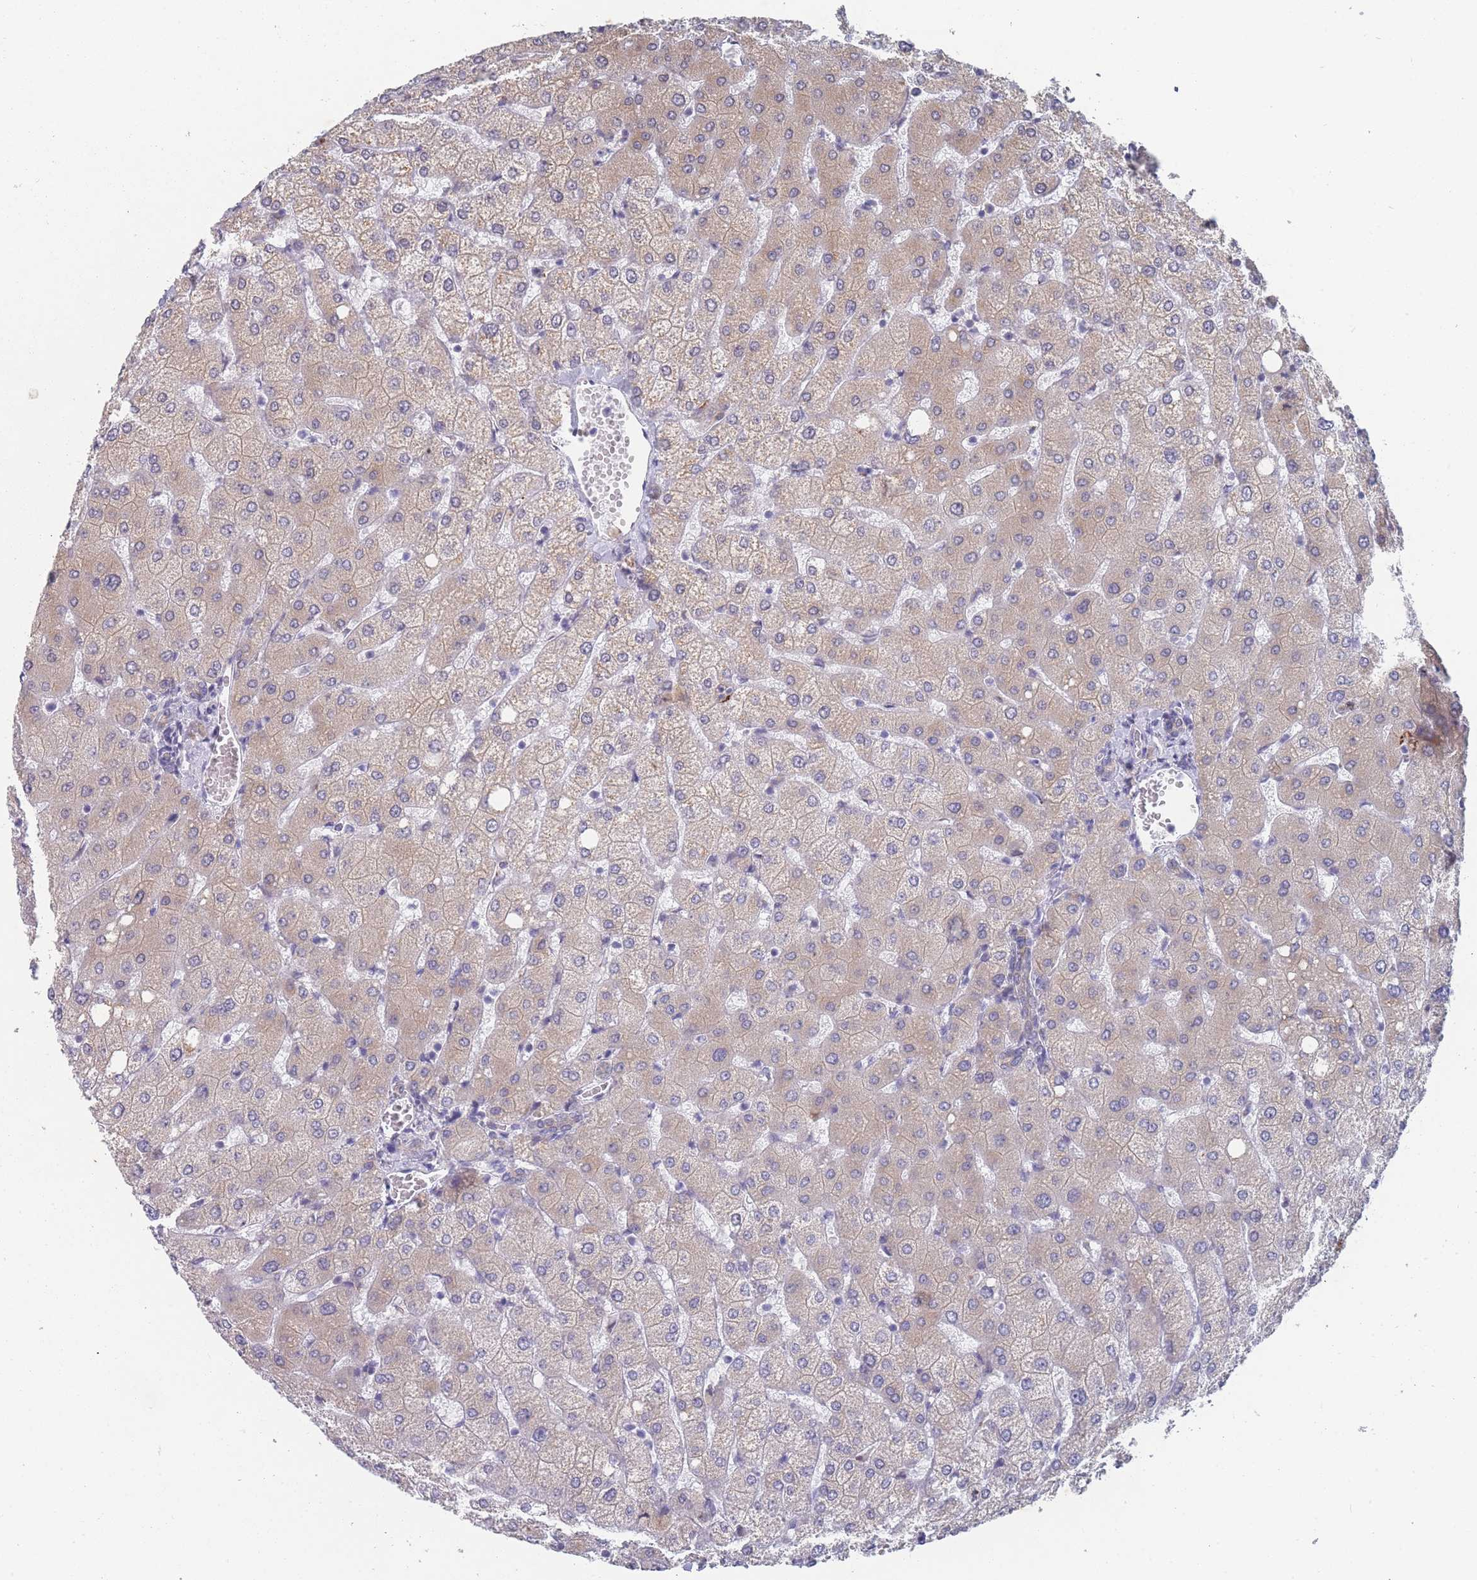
{"staining": {"intensity": "negative", "quantity": "none", "location": "none"}, "tissue": "liver", "cell_type": "Cholangiocytes", "image_type": "normal", "snomed": [{"axis": "morphology", "description": "Normal tissue, NOS"}, {"axis": "topography", "description": "Liver"}], "caption": "Immunohistochemistry (IHC) histopathology image of benign human liver stained for a protein (brown), which shows no positivity in cholangiocytes.", "gene": "TMED10", "patient": {"sex": "female", "age": 54}}